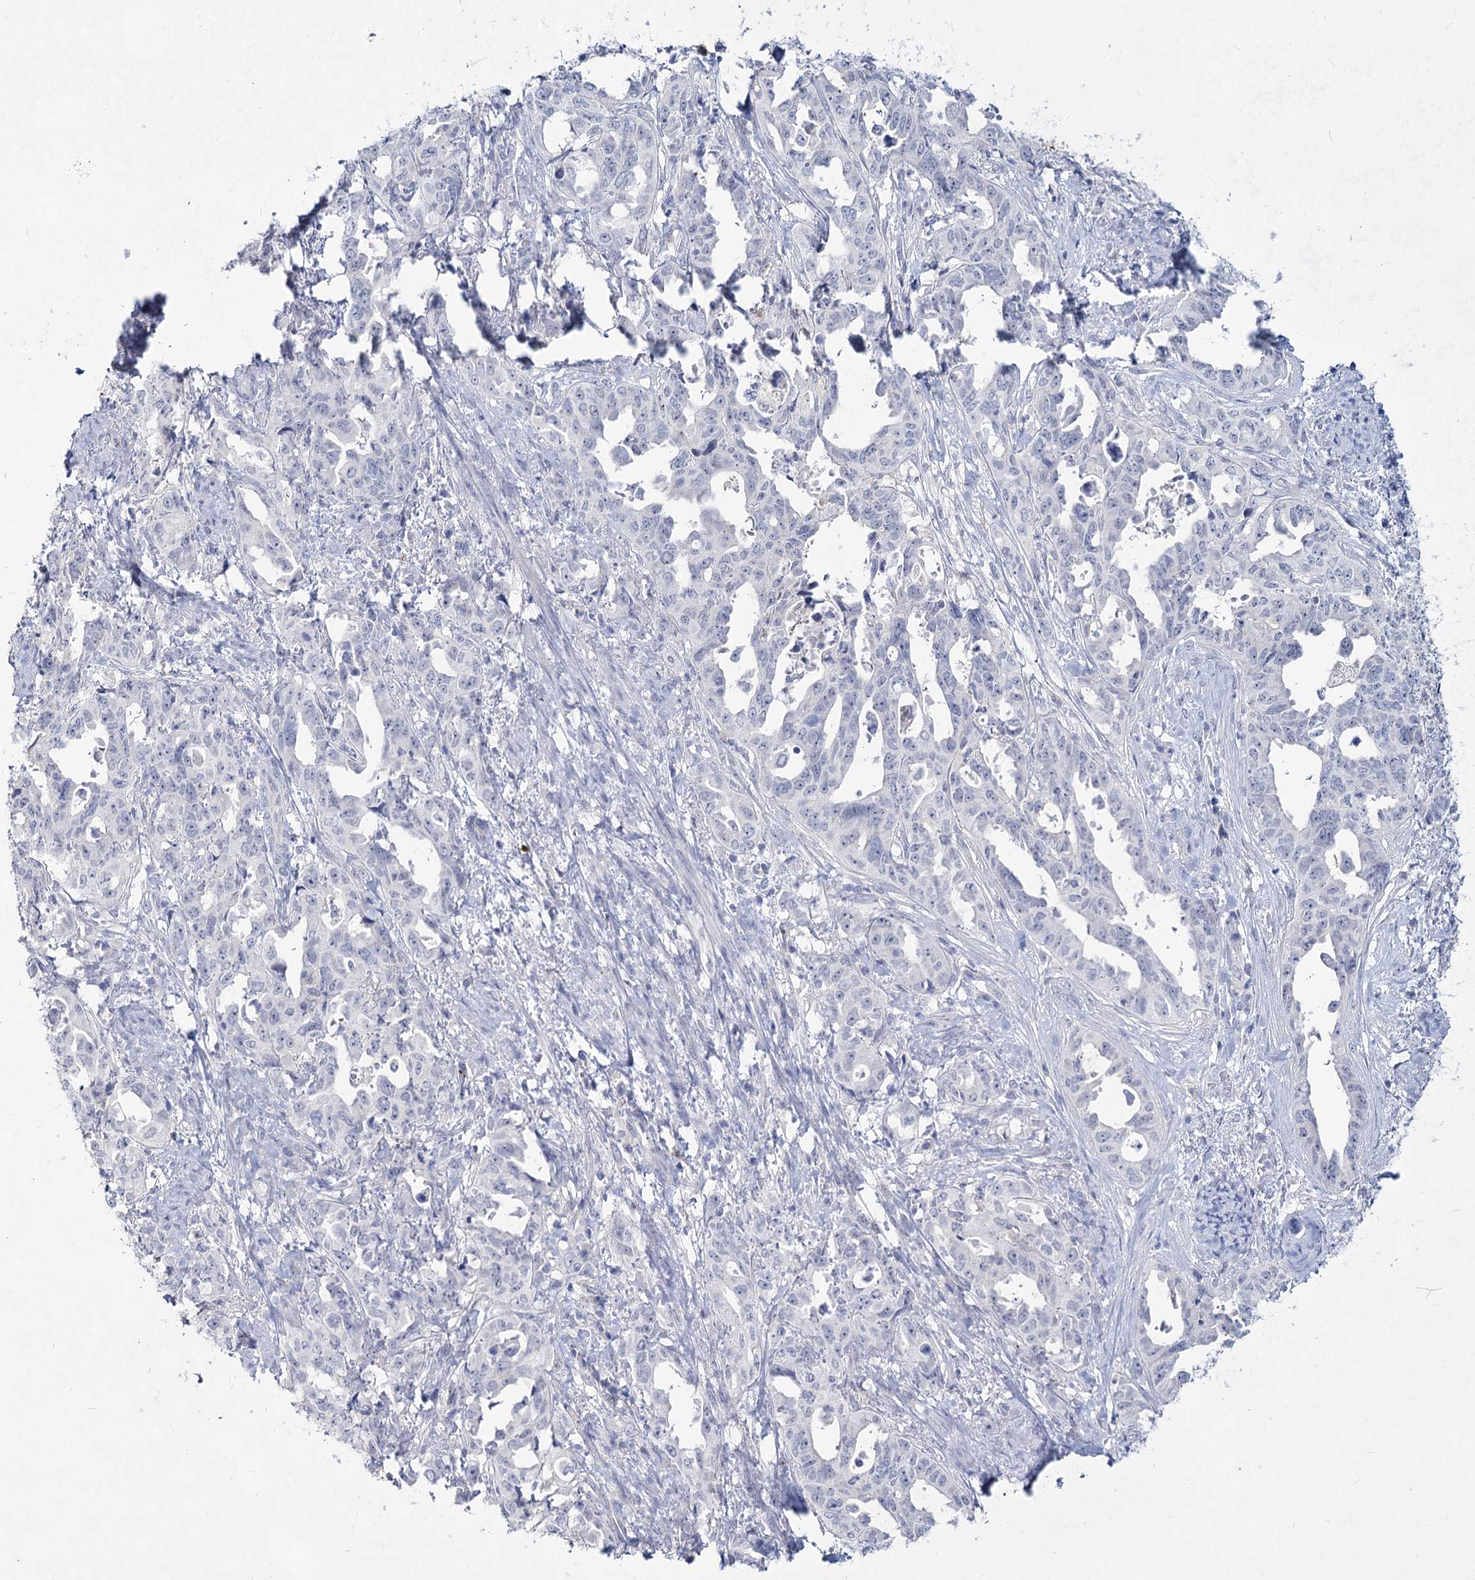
{"staining": {"intensity": "negative", "quantity": "none", "location": "none"}, "tissue": "endometrial cancer", "cell_type": "Tumor cells", "image_type": "cancer", "snomed": [{"axis": "morphology", "description": "Adenocarcinoma, NOS"}, {"axis": "topography", "description": "Endometrium"}], "caption": "This is an immunohistochemistry micrograph of adenocarcinoma (endometrial). There is no expression in tumor cells.", "gene": "CCDC73", "patient": {"sex": "female", "age": 65}}